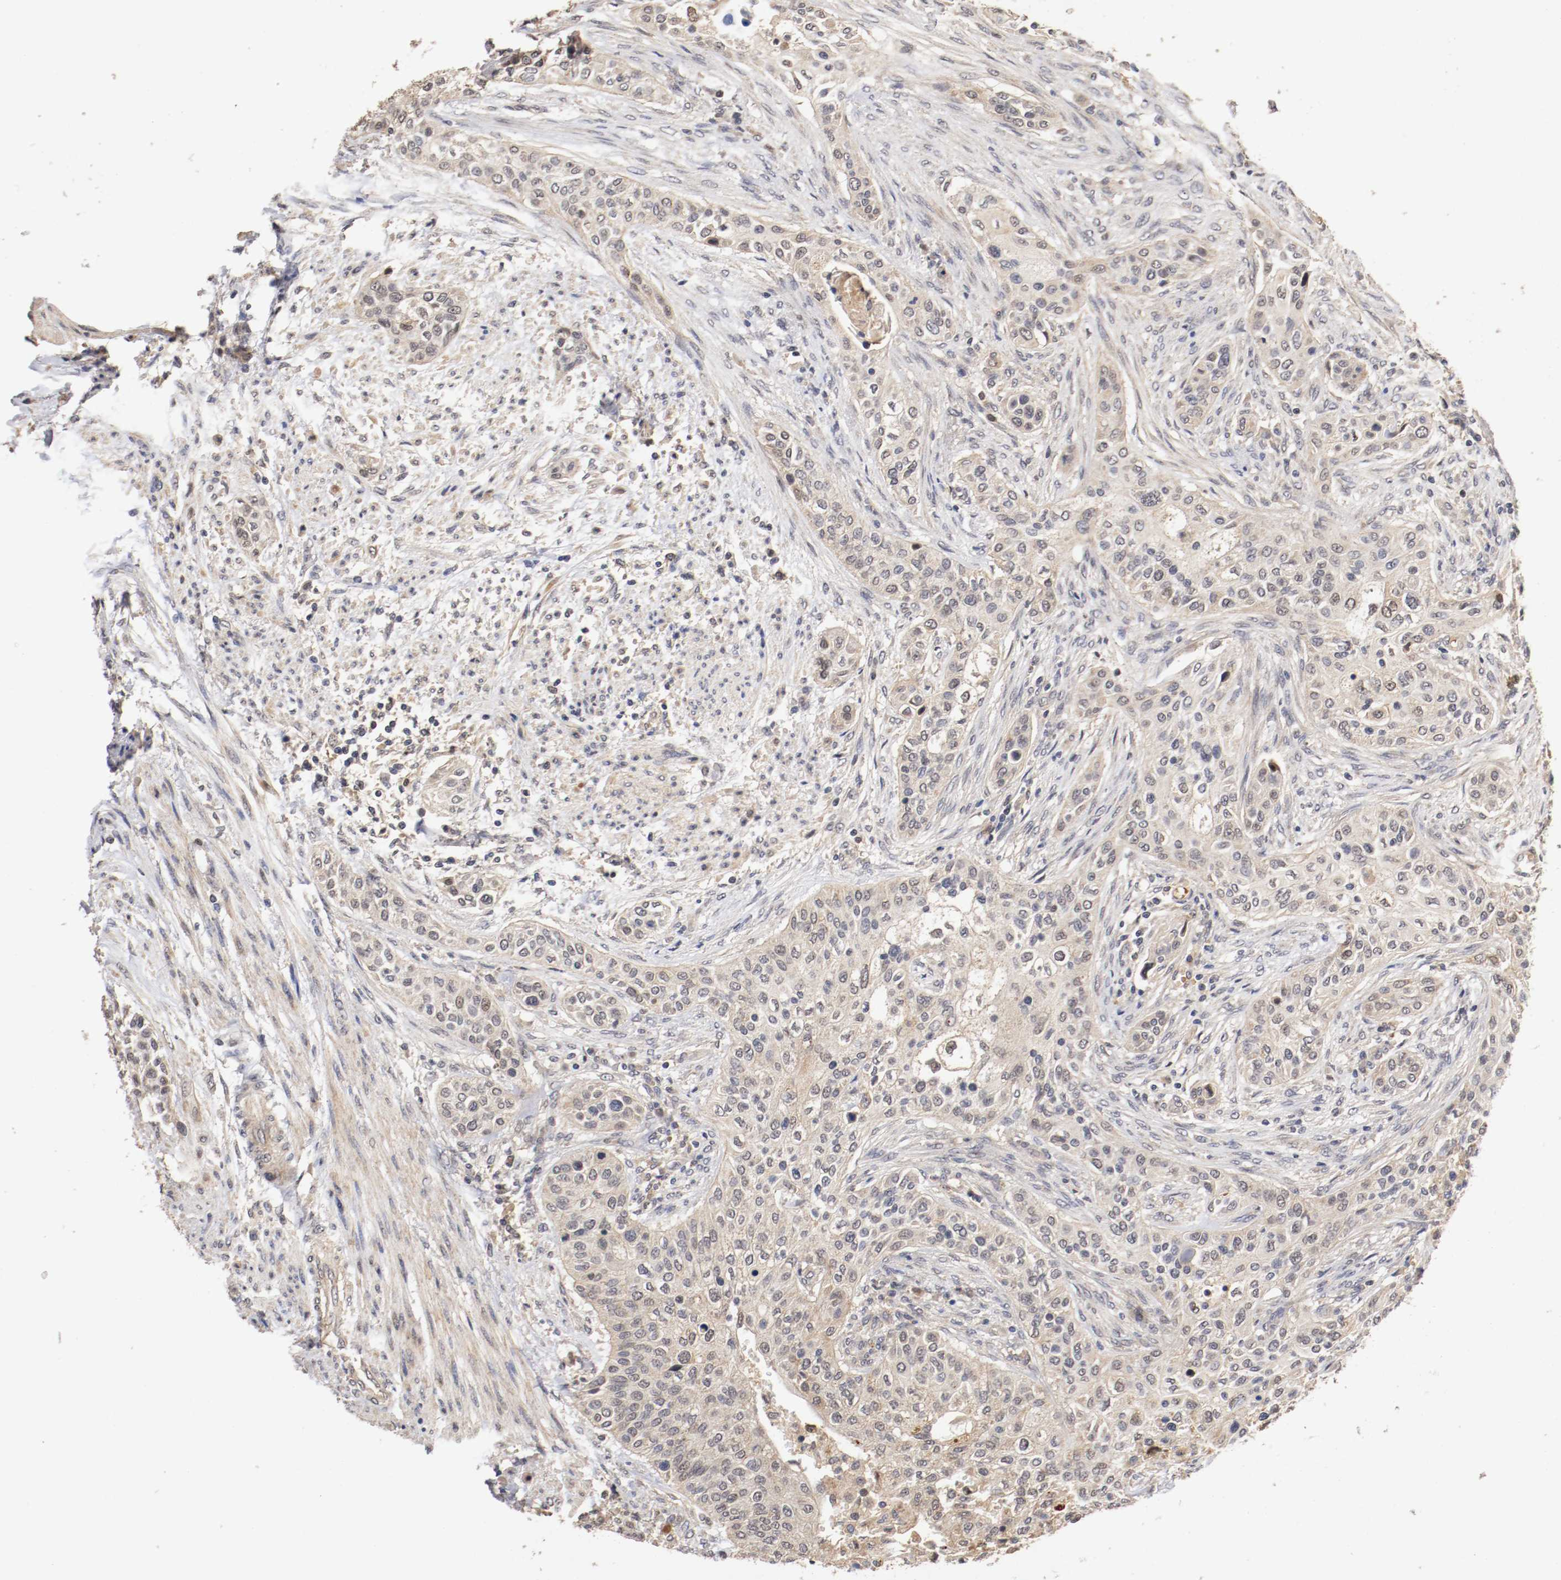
{"staining": {"intensity": "weak", "quantity": ">75%", "location": "cytoplasmic/membranous,nuclear"}, "tissue": "urothelial cancer", "cell_type": "Tumor cells", "image_type": "cancer", "snomed": [{"axis": "morphology", "description": "Urothelial carcinoma, High grade"}, {"axis": "topography", "description": "Urinary bladder"}], "caption": "Immunohistochemistry (IHC) histopathology image of neoplastic tissue: urothelial carcinoma (high-grade) stained using immunohistochemistry shows low levels of weak protein expression localized specifically in the cytoplasmic/membranous and nuclear of tumor cells, appearing as a cytoplasmic/membranous and nuclear brown color.", "gene": "TNFRSF1B", "patient": {"sex": "male", "age": 74}}